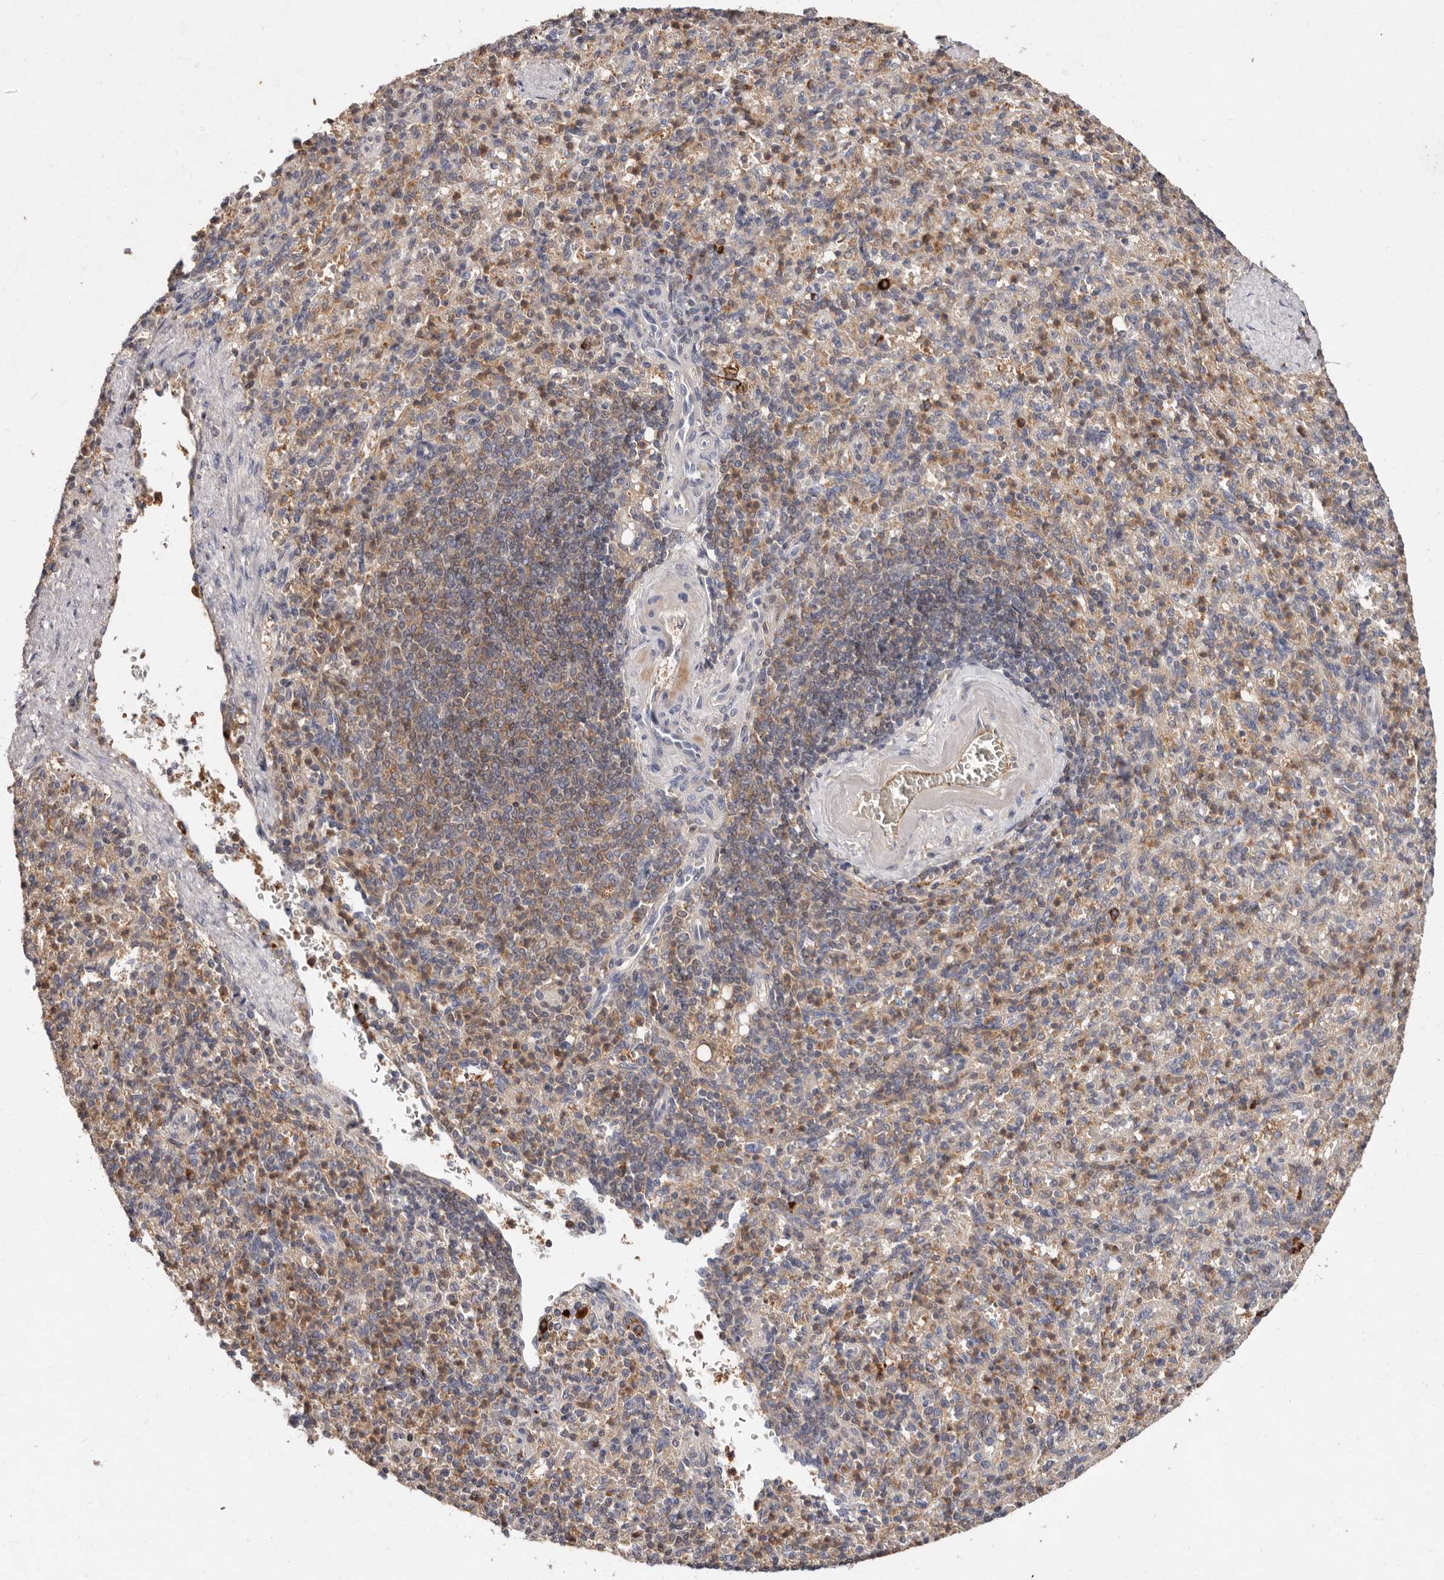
{"staining": {"intensity": "moderate", "quantity": "25%-75%", "location": "cytoplasmic/membranous"}, "tissue": "spleen", "cell_type": "Cells in red pulp", "image_type": "normal", "snomed": [{"axis": "morphology", "description": "Normal tissue, NOS"}, {"axis": "topography", "description": "Spleen"}], "caption": "The micrograph exhibits immunohistochemical staining of normal spleen. There is moderate cytoplasmic/membranous expression is identified in approximately 25%-75% of cells in red pulp. Ihc stains the protein in brown and the nuclei are stained blue.", "gene": "EDEM1", "patient": {"sex": "female", "age": 74}}